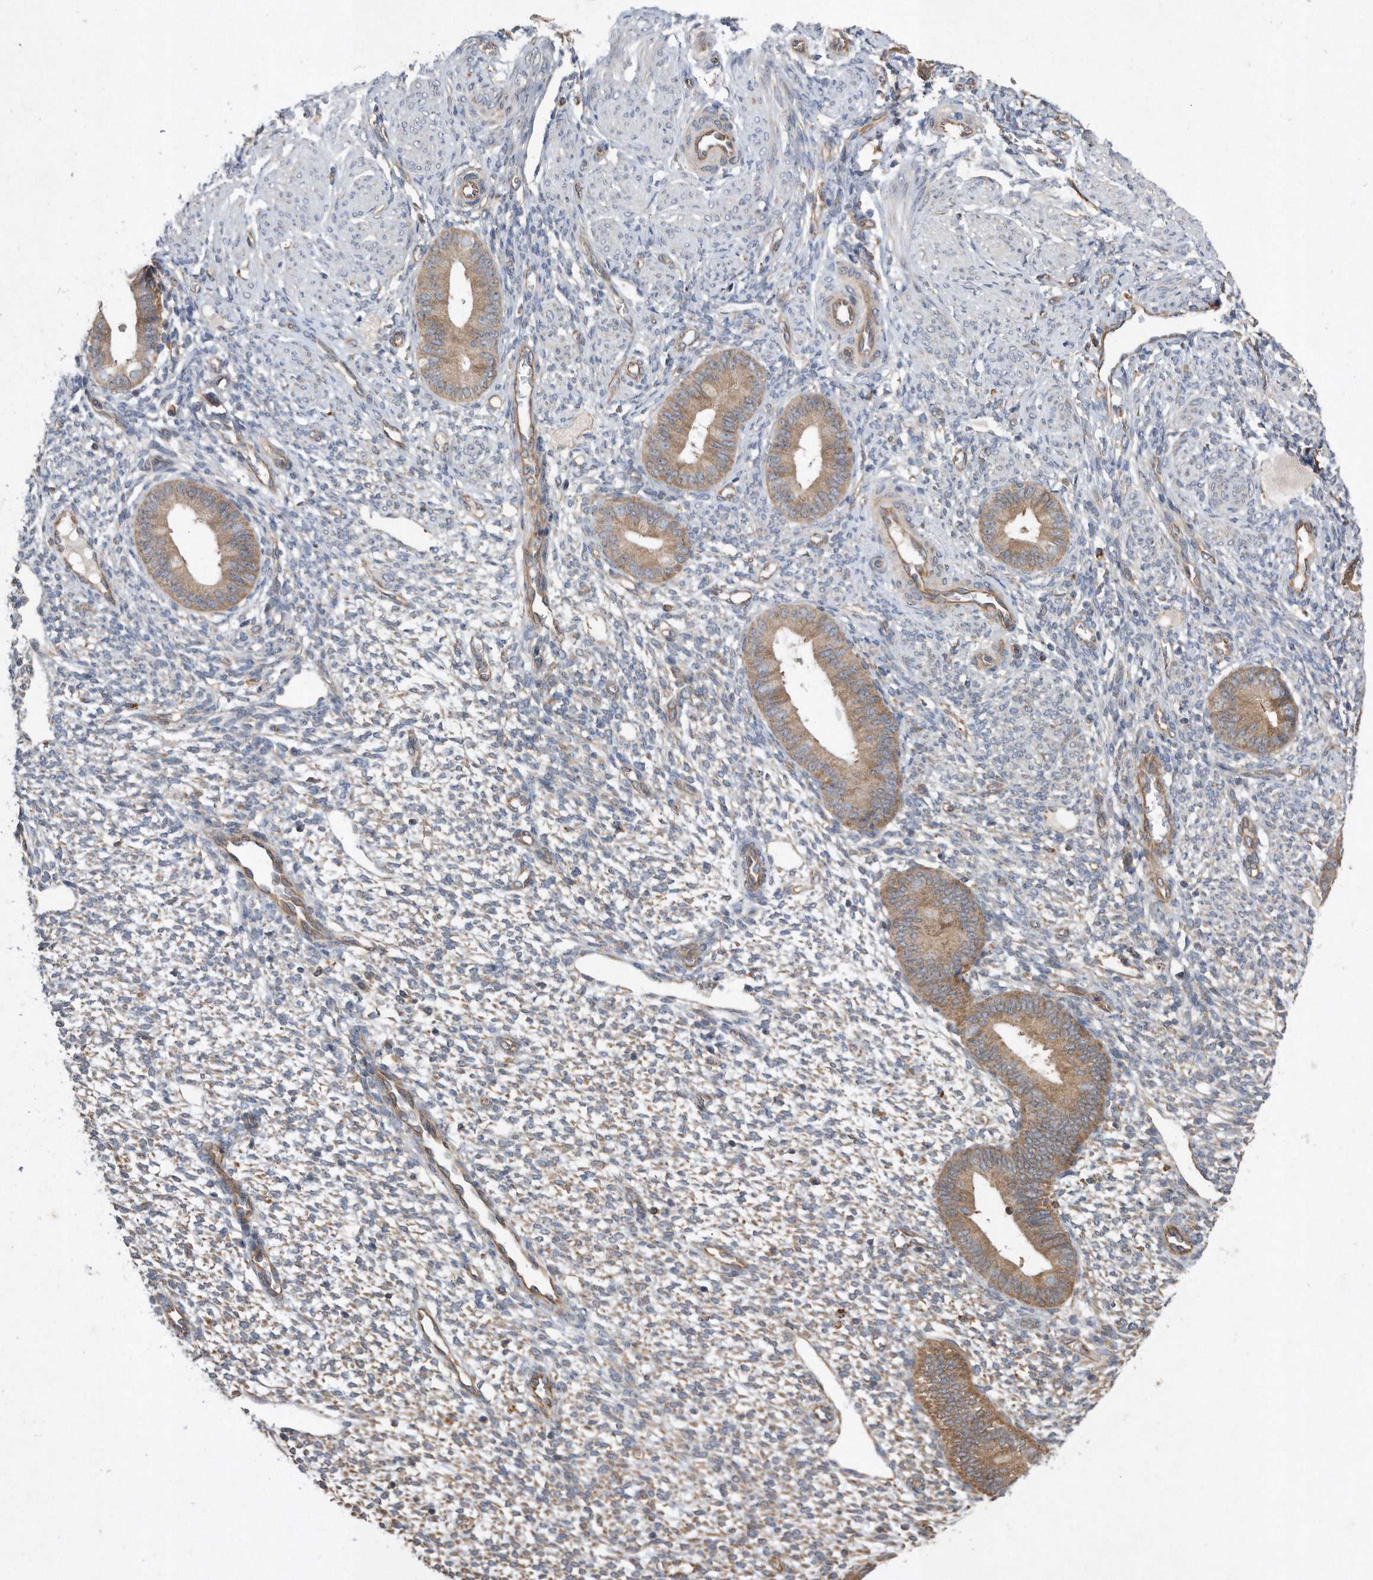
{"staining": {"intensity": "moderate", "quantity": "<25%", "location": "cytoplasmic/membranous"}, "tissue": "endometrium", "cell_type": "Cells in endometrial stroma", "image_type": "normal", "snomed": [{"axis": "morphology", "description": "Normal tissue, NOS"}, {"axis": "topography", "description": "Endometrium"}], "caption": "Immunohistochemical staining of unremarkable human endometrium shows moderate cytoplasmic/membranous protein staining in approximately <25% of cells in endometrial stroma.", "gene": "PON2", "patient": {"sex": "female", "age": 46}}